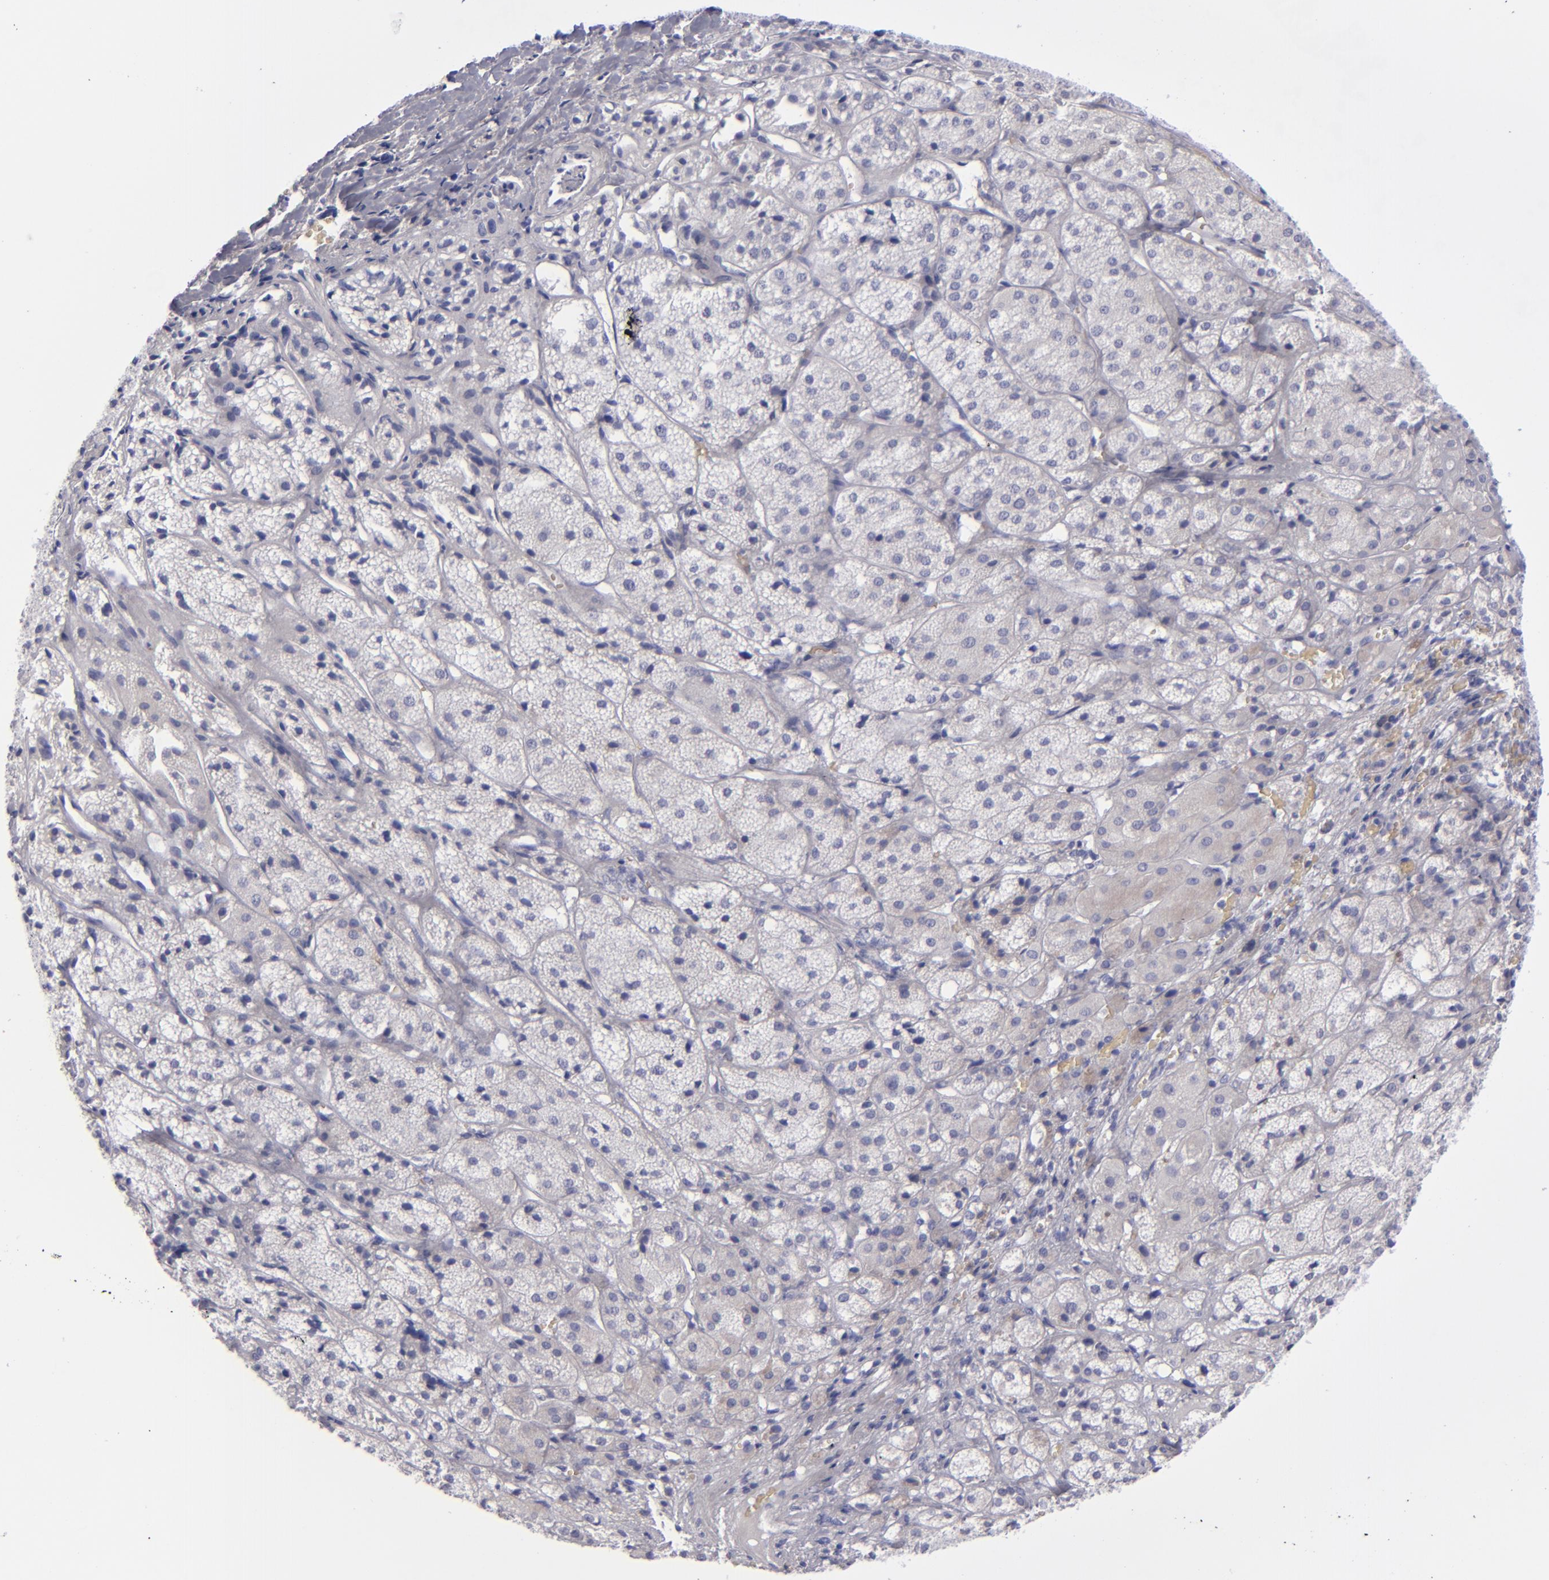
{"staining": {"intensity": "negative", "quantity": "none", "location": "none"}, "tissue": "adrenal gland", "cell_type": "Glandular cells", "image_type": "normal", "snomed": [{"axis": "morphology", "description": "Normal tissue, NOS"}, {"axis": "topography", "description": "Adrenal gland"}], "caption": "Immunohistochemistry (IHC) photomicrograph of benign human adrenal gland stained for a protein (brown), which demonstrates no positivity in glandular cells. The staining is performed using DAB brown chromogen with nuclei counter-stained in using hematoxylin.", "gene": "CD22", "patient": {"sex": "female", "age": 71}}